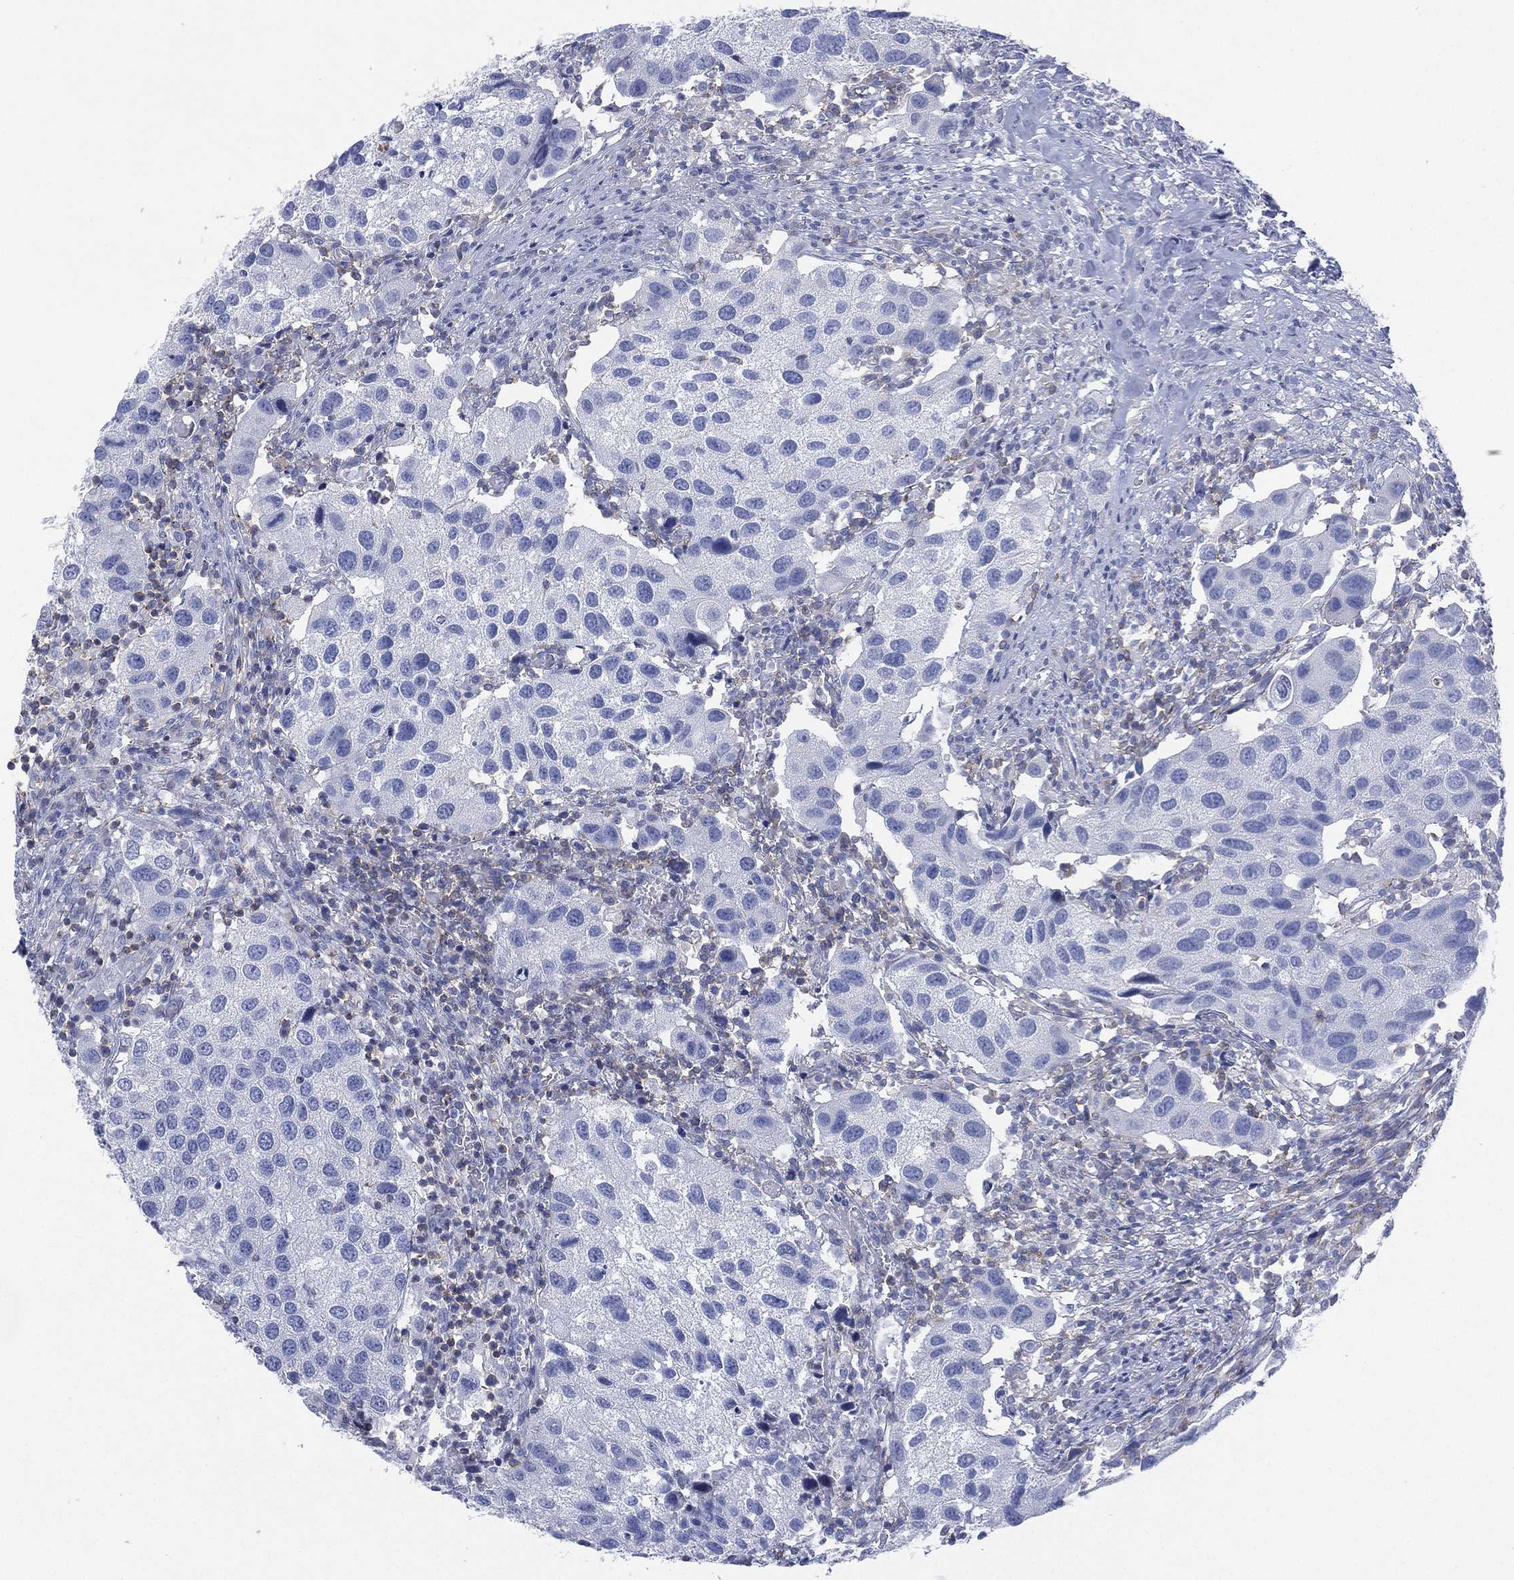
{"staining": {"intensity": "negative", "quantity": "none", "location": "none"}, "tissue": "urothelial cancer", "cell_type": "Tumor cells", "image_type": "cancer", "snomed": [{"axis": "morphology", "description": "Urothelial carcinoma, High grade"}, {"axis": "topography", "description": "Urinary bladder"}], "caption": "IHC histopathology image of neoplastic tissue: human urothelial cancer stained with DAB (3,3'-diaminobenzidine) exhibits no significant protein positivity in tumor cells. (DAB (3,3'-diaminobenzidine) immunohistochemistry with hematoxylin counter stain).", "gene": "SEPTIN1", "patient": {"sex": "male", "age": 79}}